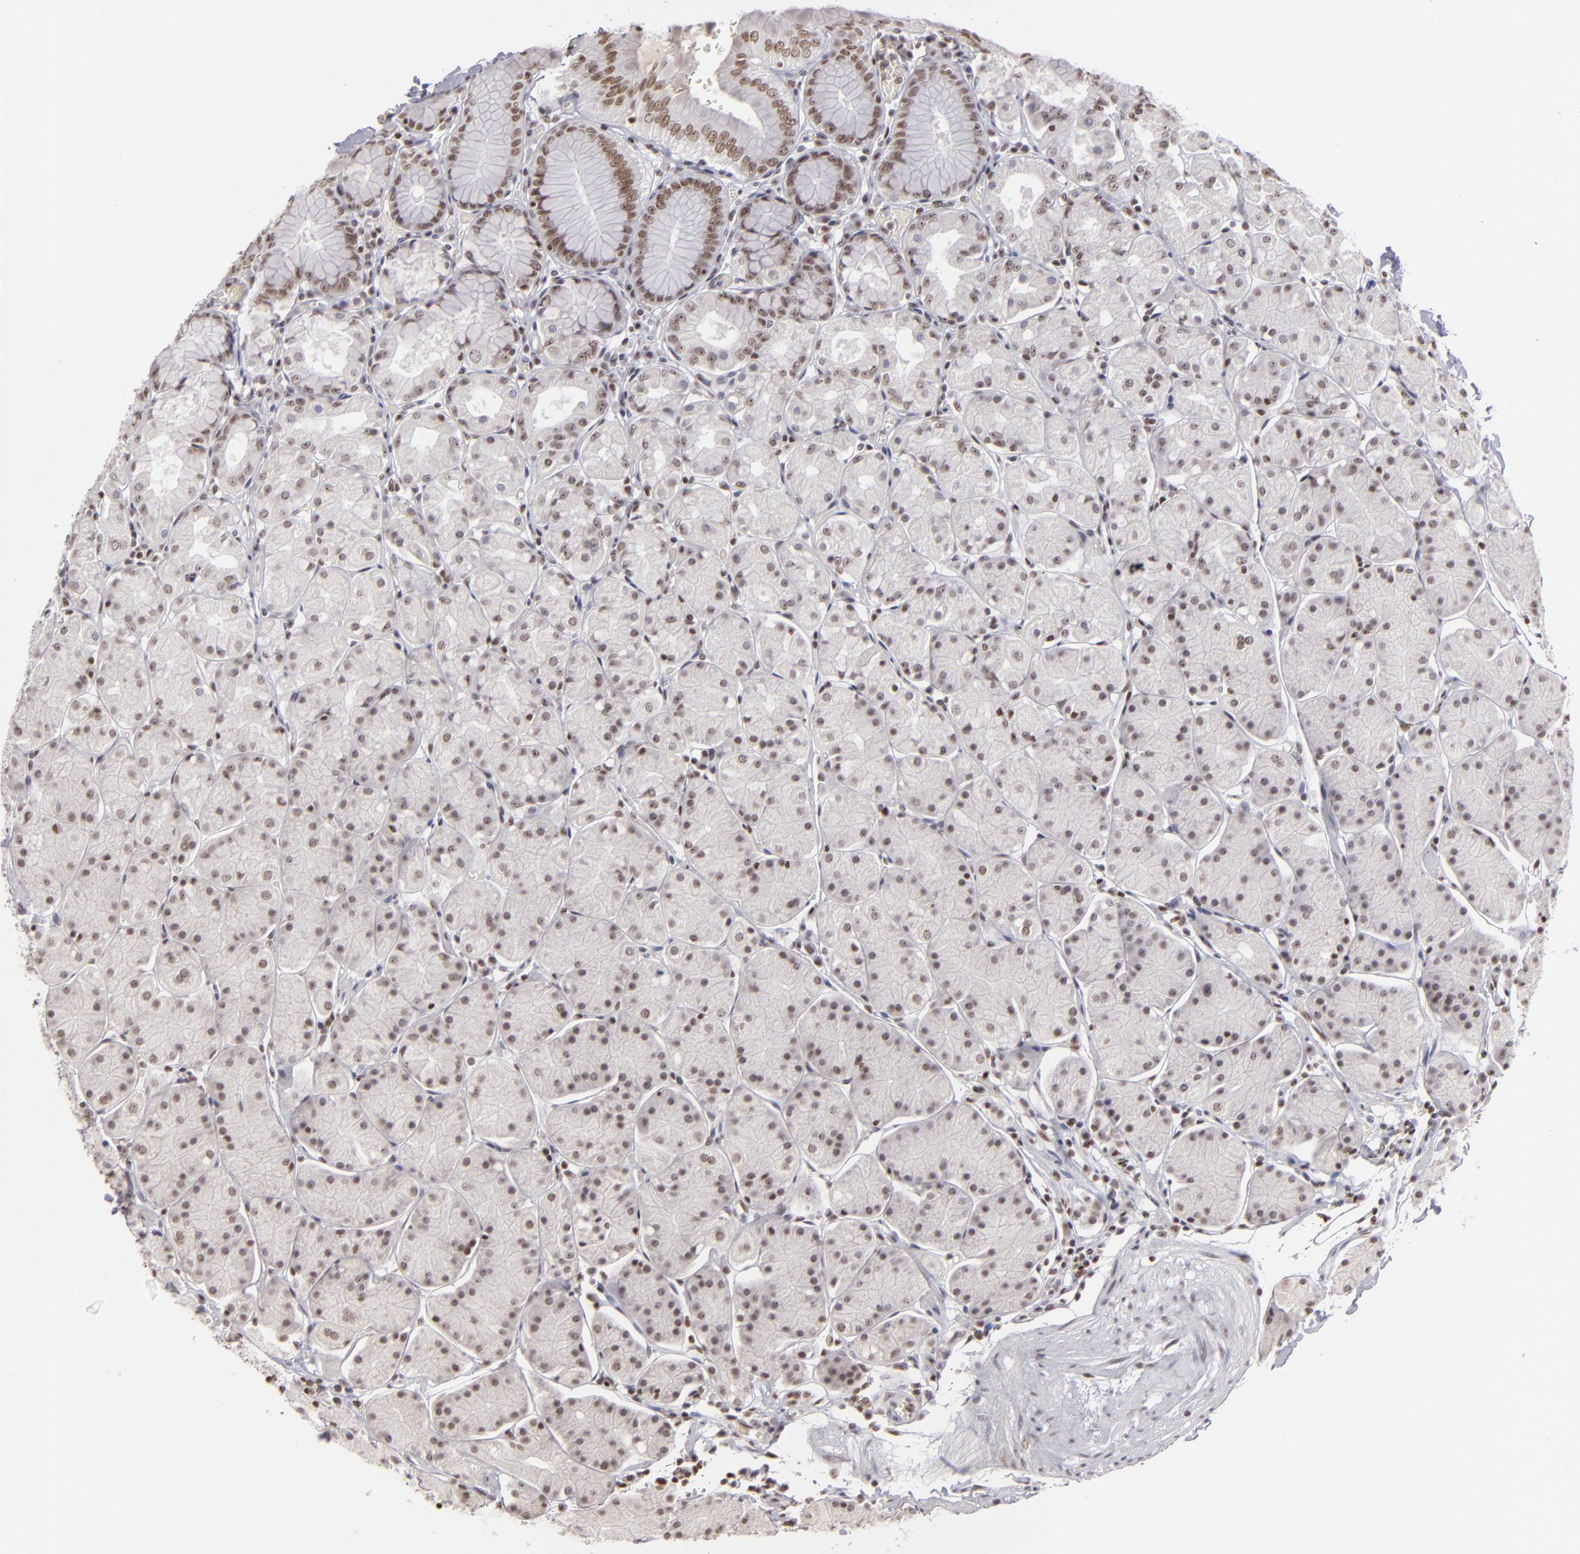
{"staining": {"intensity": "moderate", "quantity": ">75%", "location": "nuclear"}, "tissue": "stomach", "cell_type": "Glandular cells", "image_type": "normal", "snomed": [{"axis": "morphology", "description": "Normal tissue, NOS"}, {"axis": "topography", "description": "Stomach, upper"}, {"axis": "topography", "description": "Stomach"}], "caption": "A micrograph of human stomach stained for a protein shows moderate nuclear brown staining in glandular cells. Immunohistochemistry (ihc) stains the protein of interest in brown and the nuclei are stained blue.", "gene": "DAXX", "patient": {"sex": "male", "age": 76}}